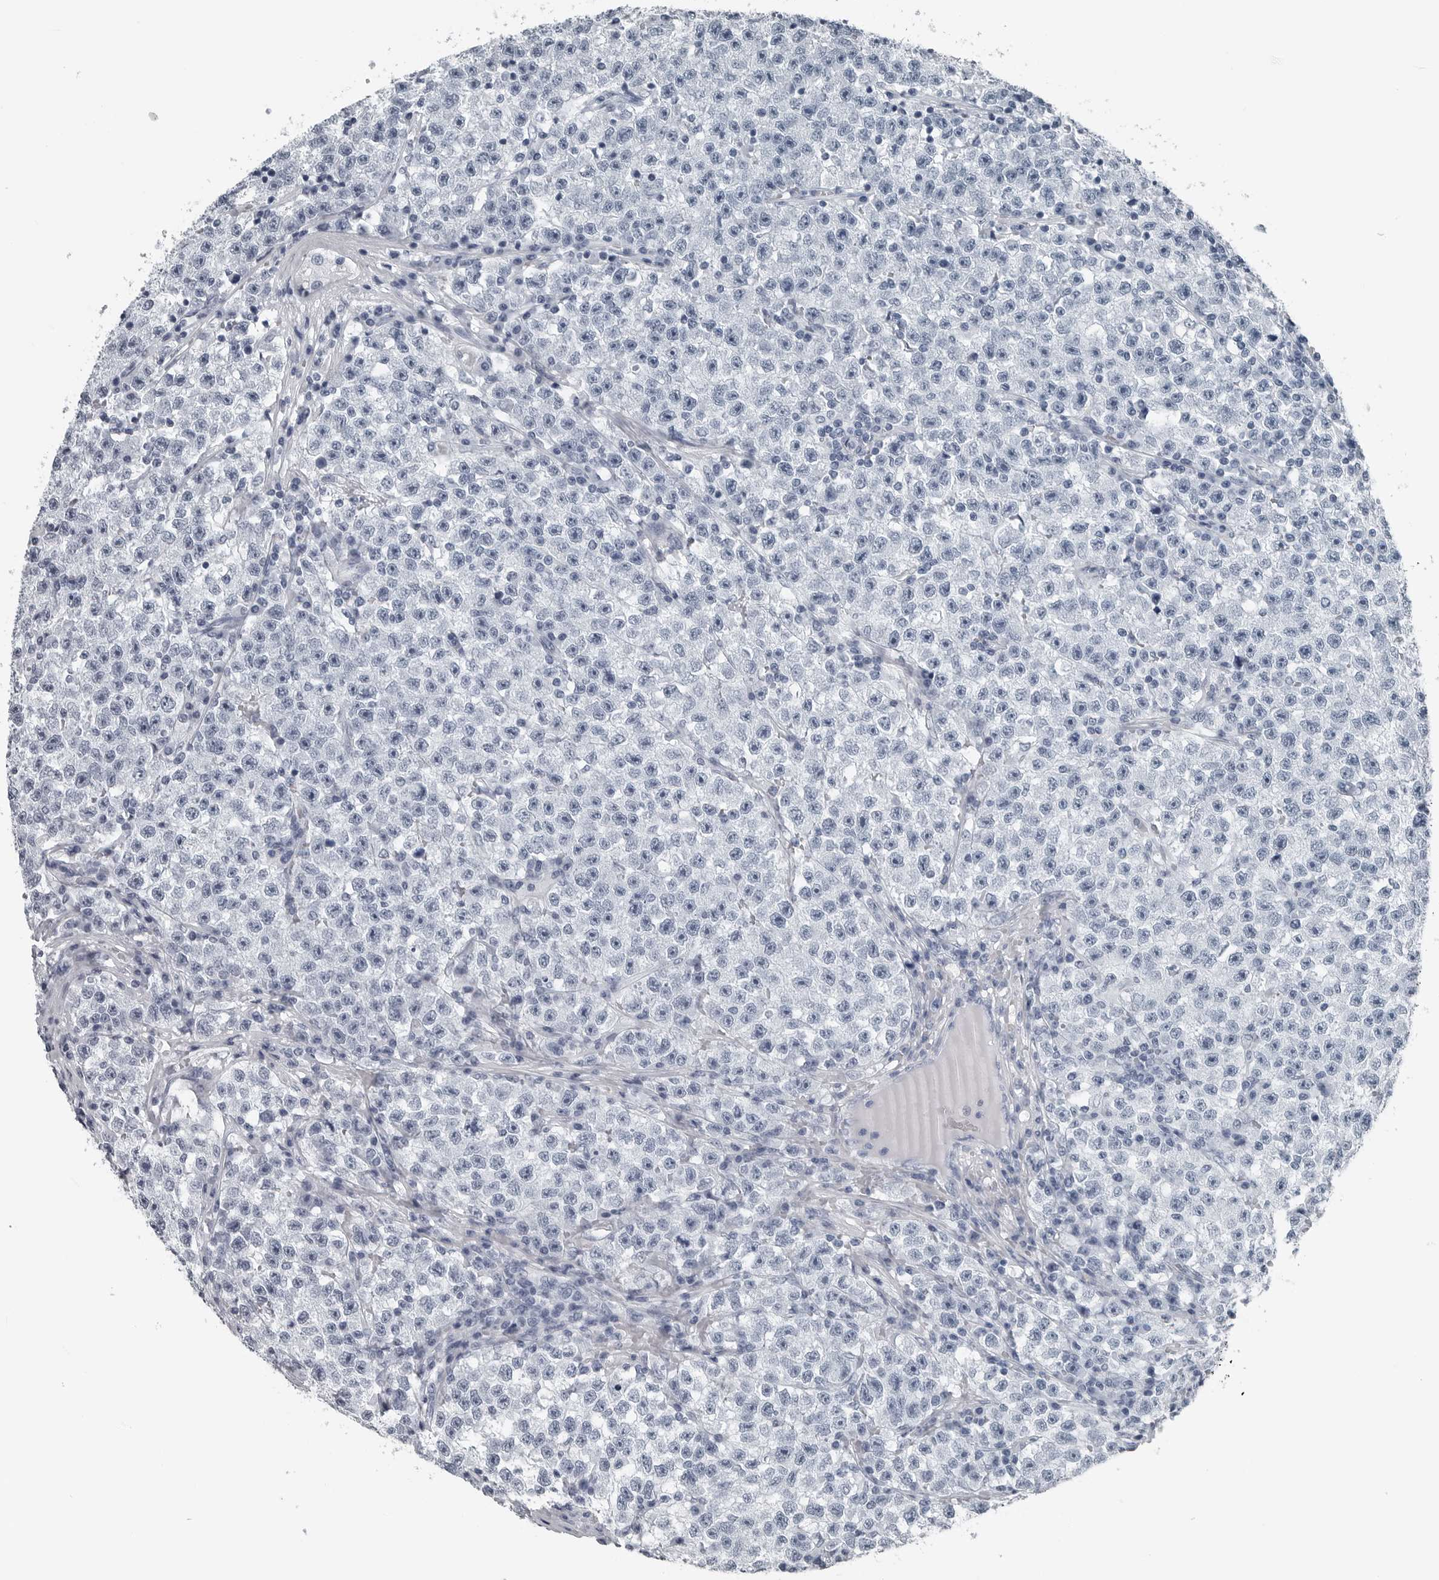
{"staining": {"intensity": "negative", "quantity": "none", "location": "none"}, "tissue": "testis cancer", "cell_type": "Tumor cells", "image_type": "cancer", "snomed": [{"axis": "morphology", "description": "Seminoma, NOS"}, {"axis": "topography", "description": "Testis"}], "caption": "Immunohistochemistry (IHC) photomicrograph of neoplastic tissue: human seminoma (testis) stained with DAB shows no significant protein staining in tumor cells.", "gene": "SPINK1", "patient": {"sex": "male", "age": 22}}